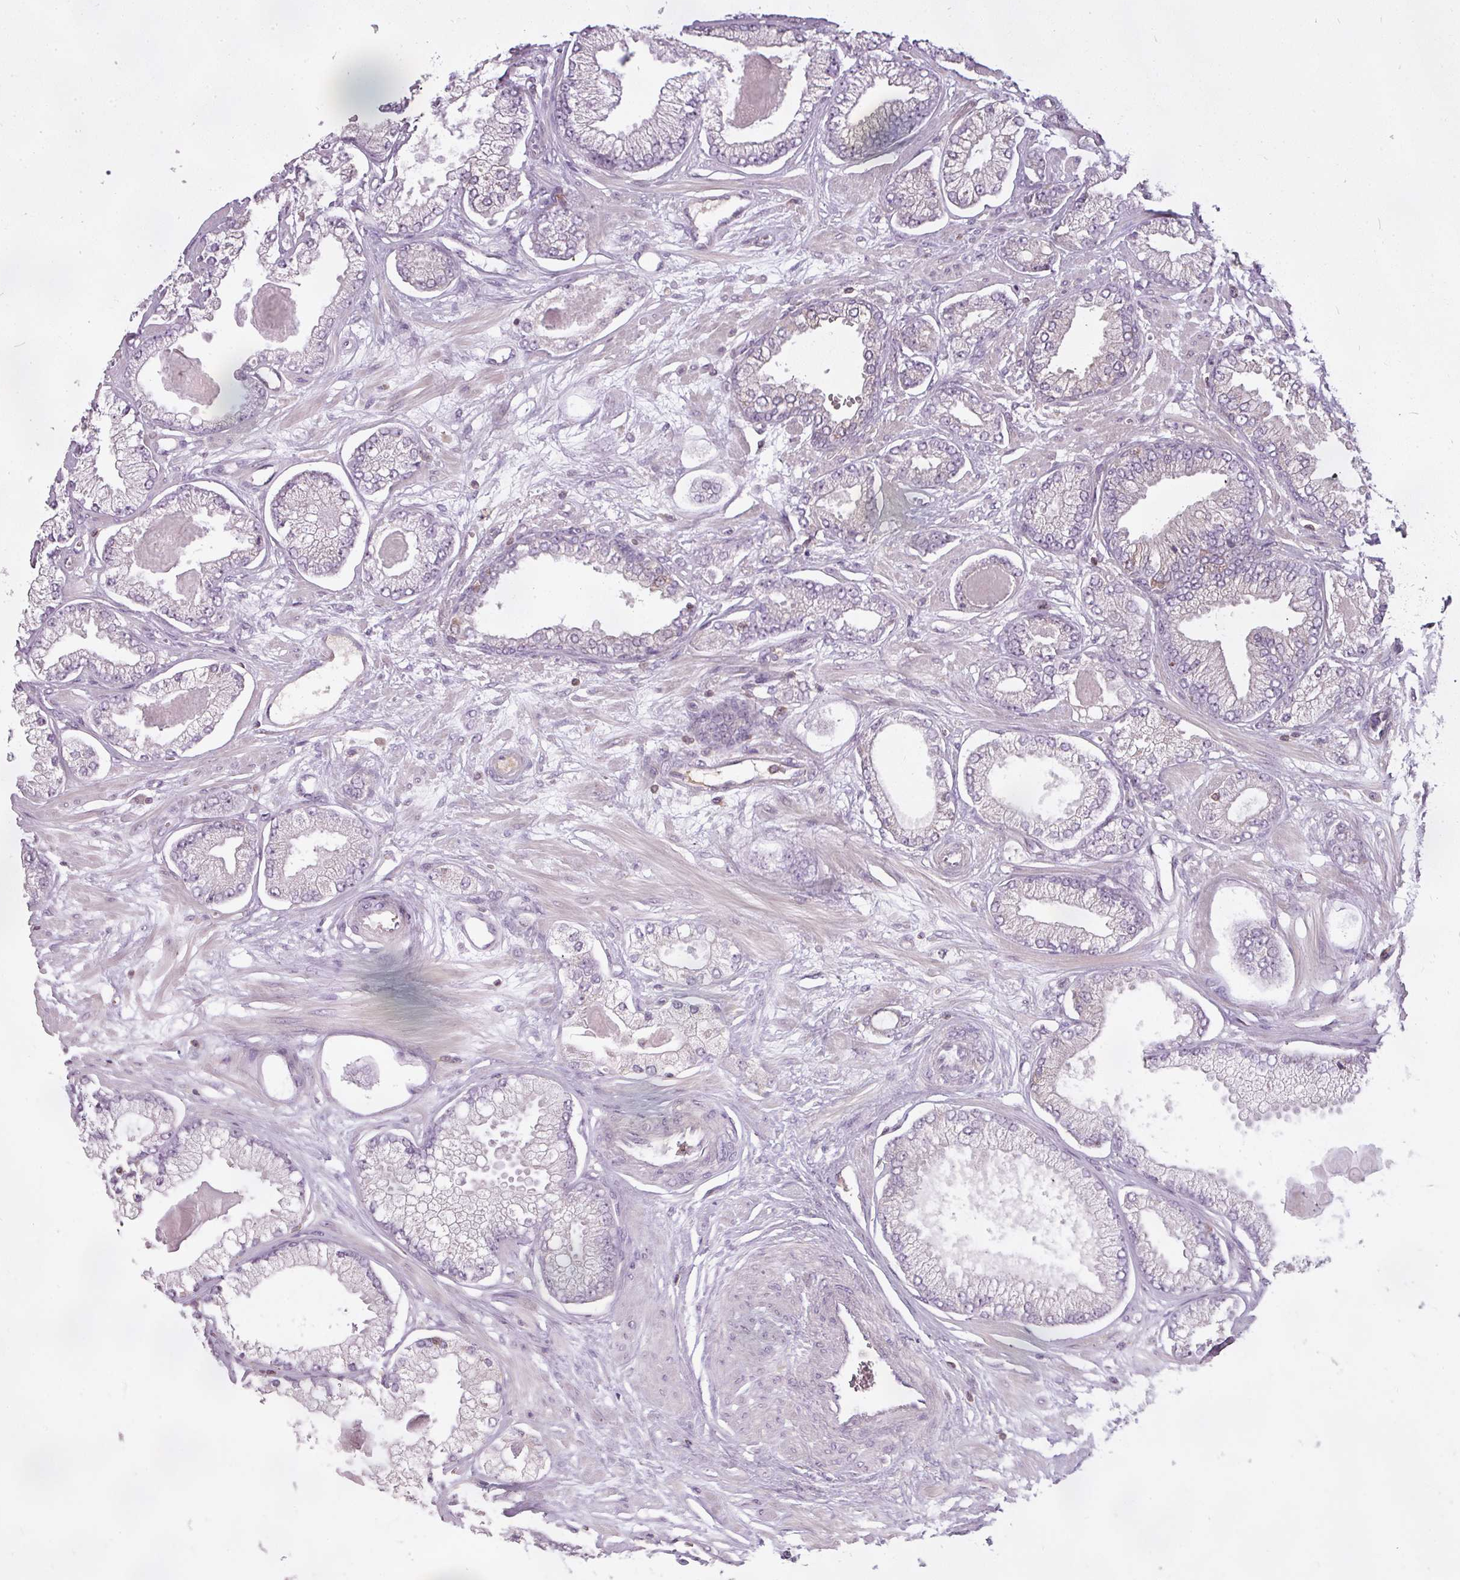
{"staining": {"intensity": "negative", "quantity": "none", "location": "none"}, "tissue": "prostate cancer", "cell_type": "Tumor cells", "image_type": "cancer", "snomed": [{"axis": "morphology", "description": "Adenocarcinoma, Low grade"}, {"axis": "topography", "description": "Prostate"}], "caption": "Adenocarcinoma (low-grade) (prostate) stained for a protein using IHC exhibits no staining tumor cells.", "gene": "STK4", "patient": {"sex": "male", "age": 64}}